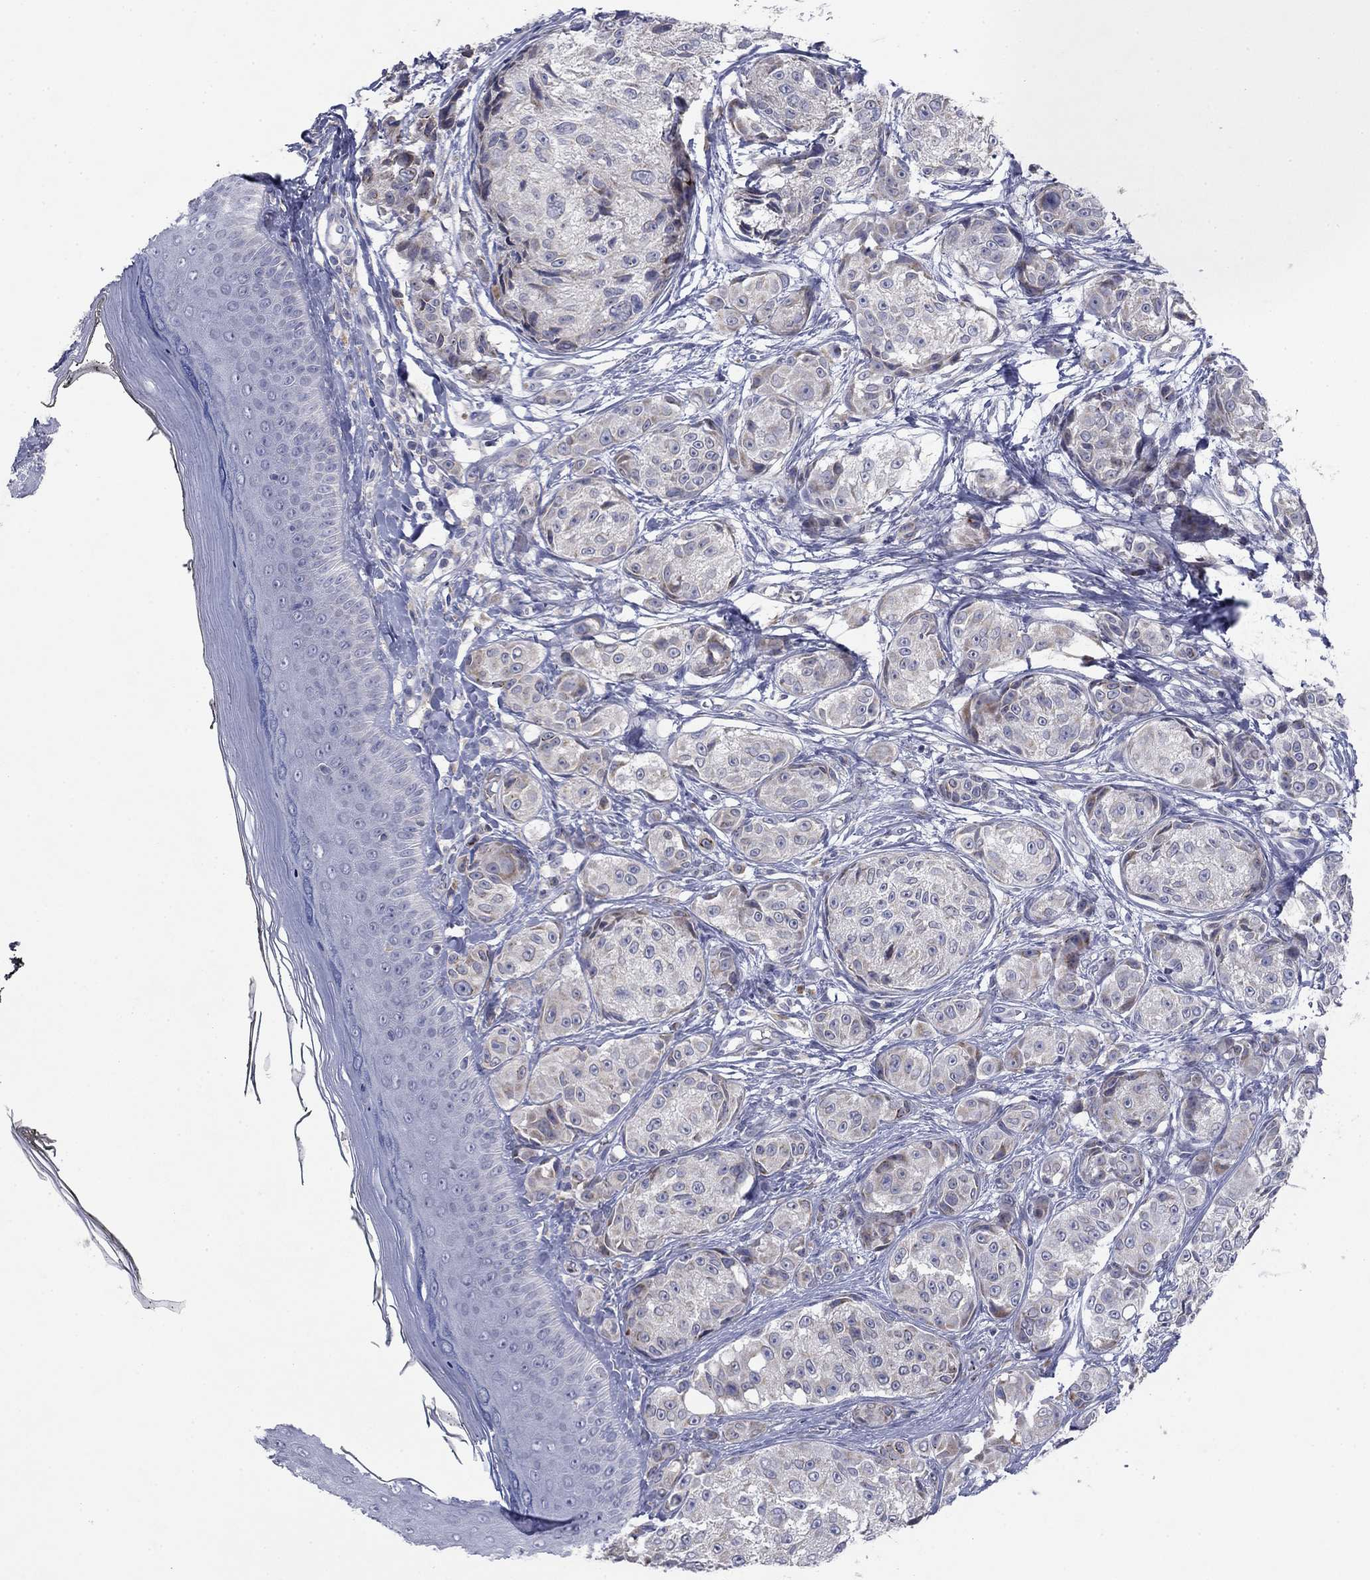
{"staining": {"intensity": "negative", "quantity": "none", "location": "none"}, "tissue": "melanoma", "cell_type": "Tumor cells", "image_type": "cancer", "snomed": [{"axis": "morphology", "description": "Malignant melanoma, NOS"}, {"axis": "topography", "description": "Skin"}], "caption": "Immunohistochemistry of human melanoma displays no staining in tumor cells.", "gene": "PTGDS", "patient": {"sex": "male", "age": 61}}